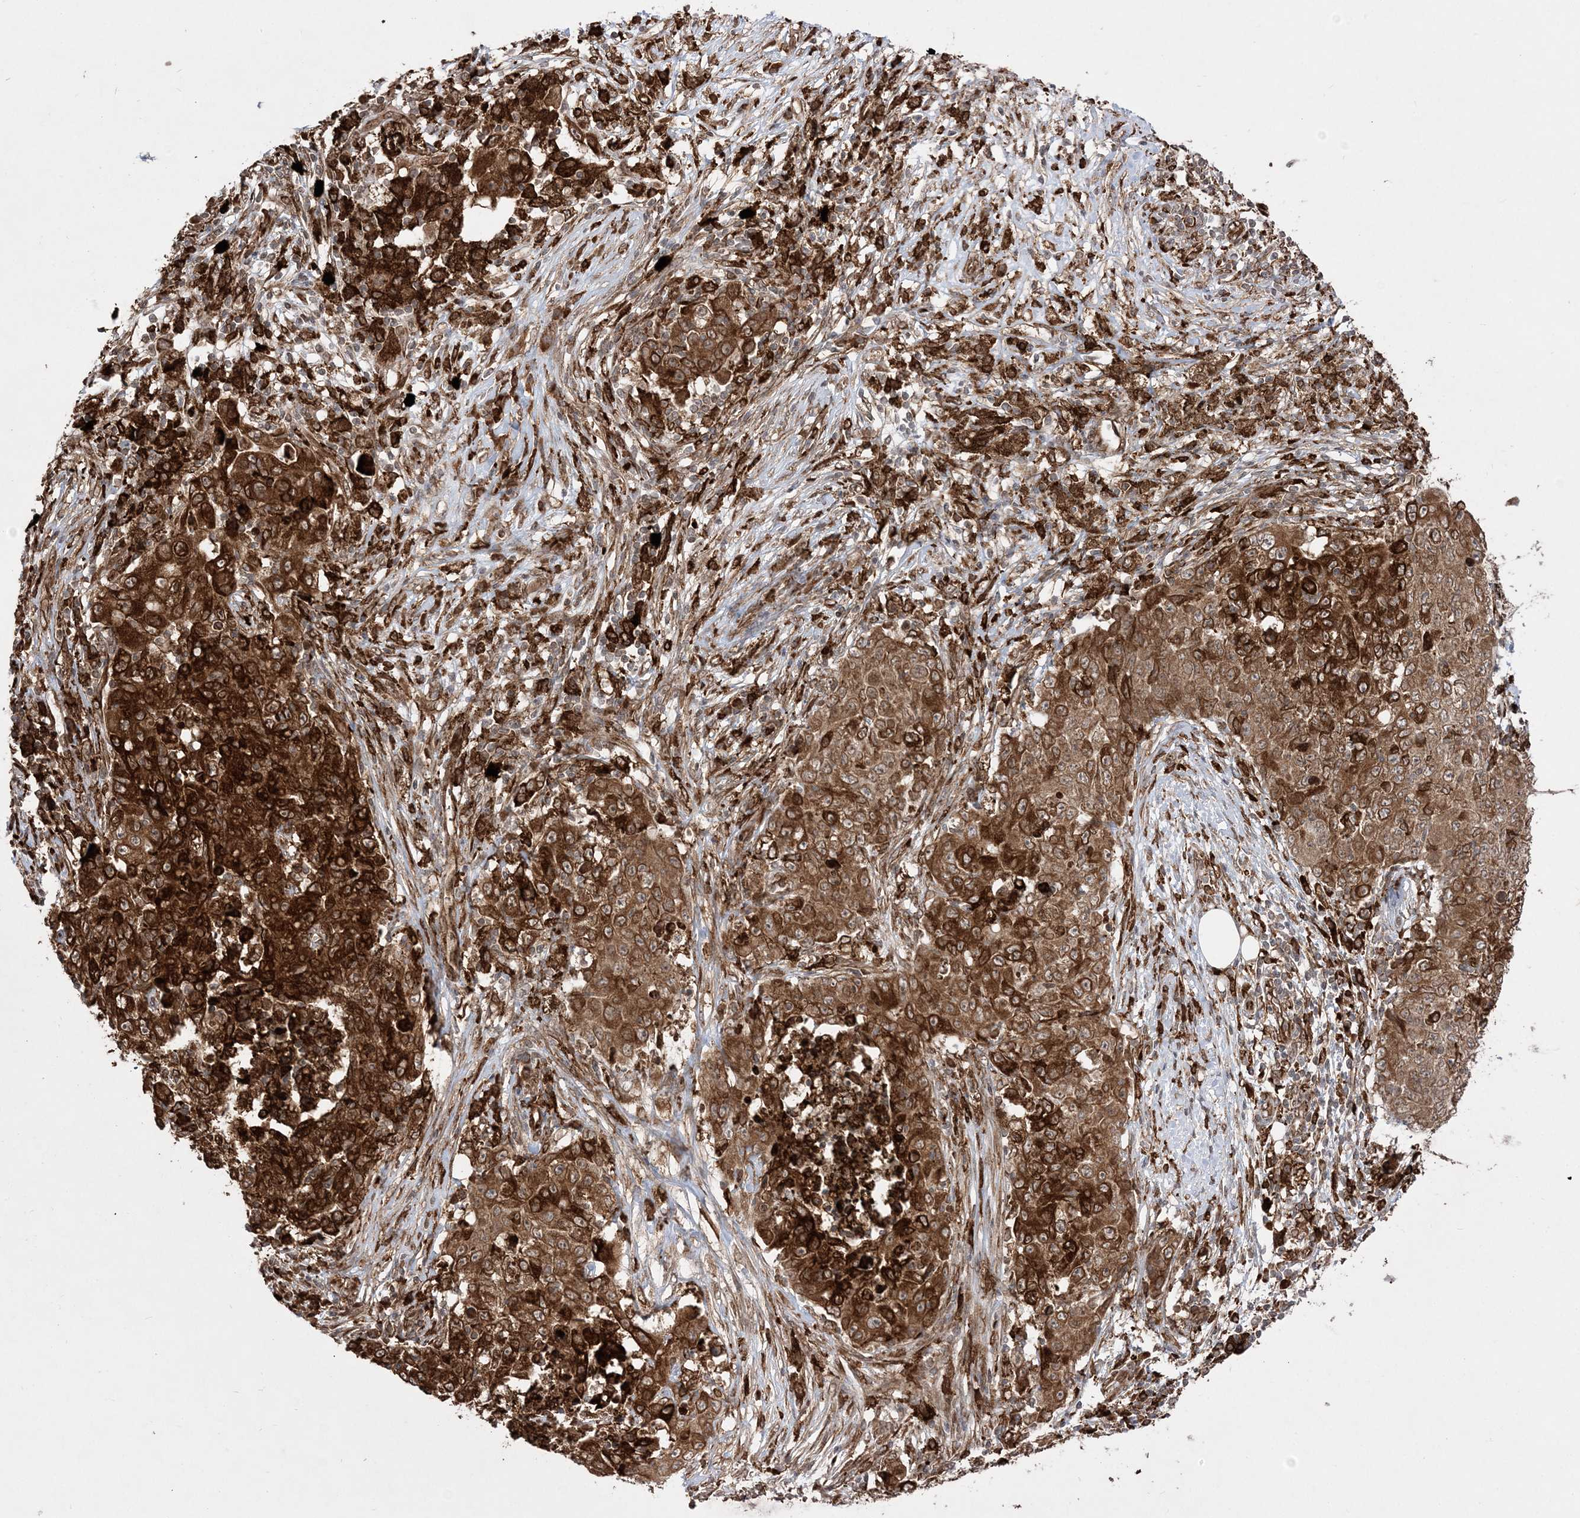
{"staining": {"intensity": "strong", "quantity": ">75%", "location": "cytoplasmic/membranous"}, "tissue": "ovarian cancer", "cell_type": "Tumor cells", "image_type": "cancer", "snomed": [{"axis": "morphology", "description": "Carcinoma, endometroid"}, {"axis": "topography", "description": "Ovary"}], "caption": "Endometroid carcinoma (ovarian) stained for a protein demonstrates strong cytoplasmic/membranous positivity in tumor cells.", "gene": "EPC2", "patient": {"sex": "female", "age": 42}}